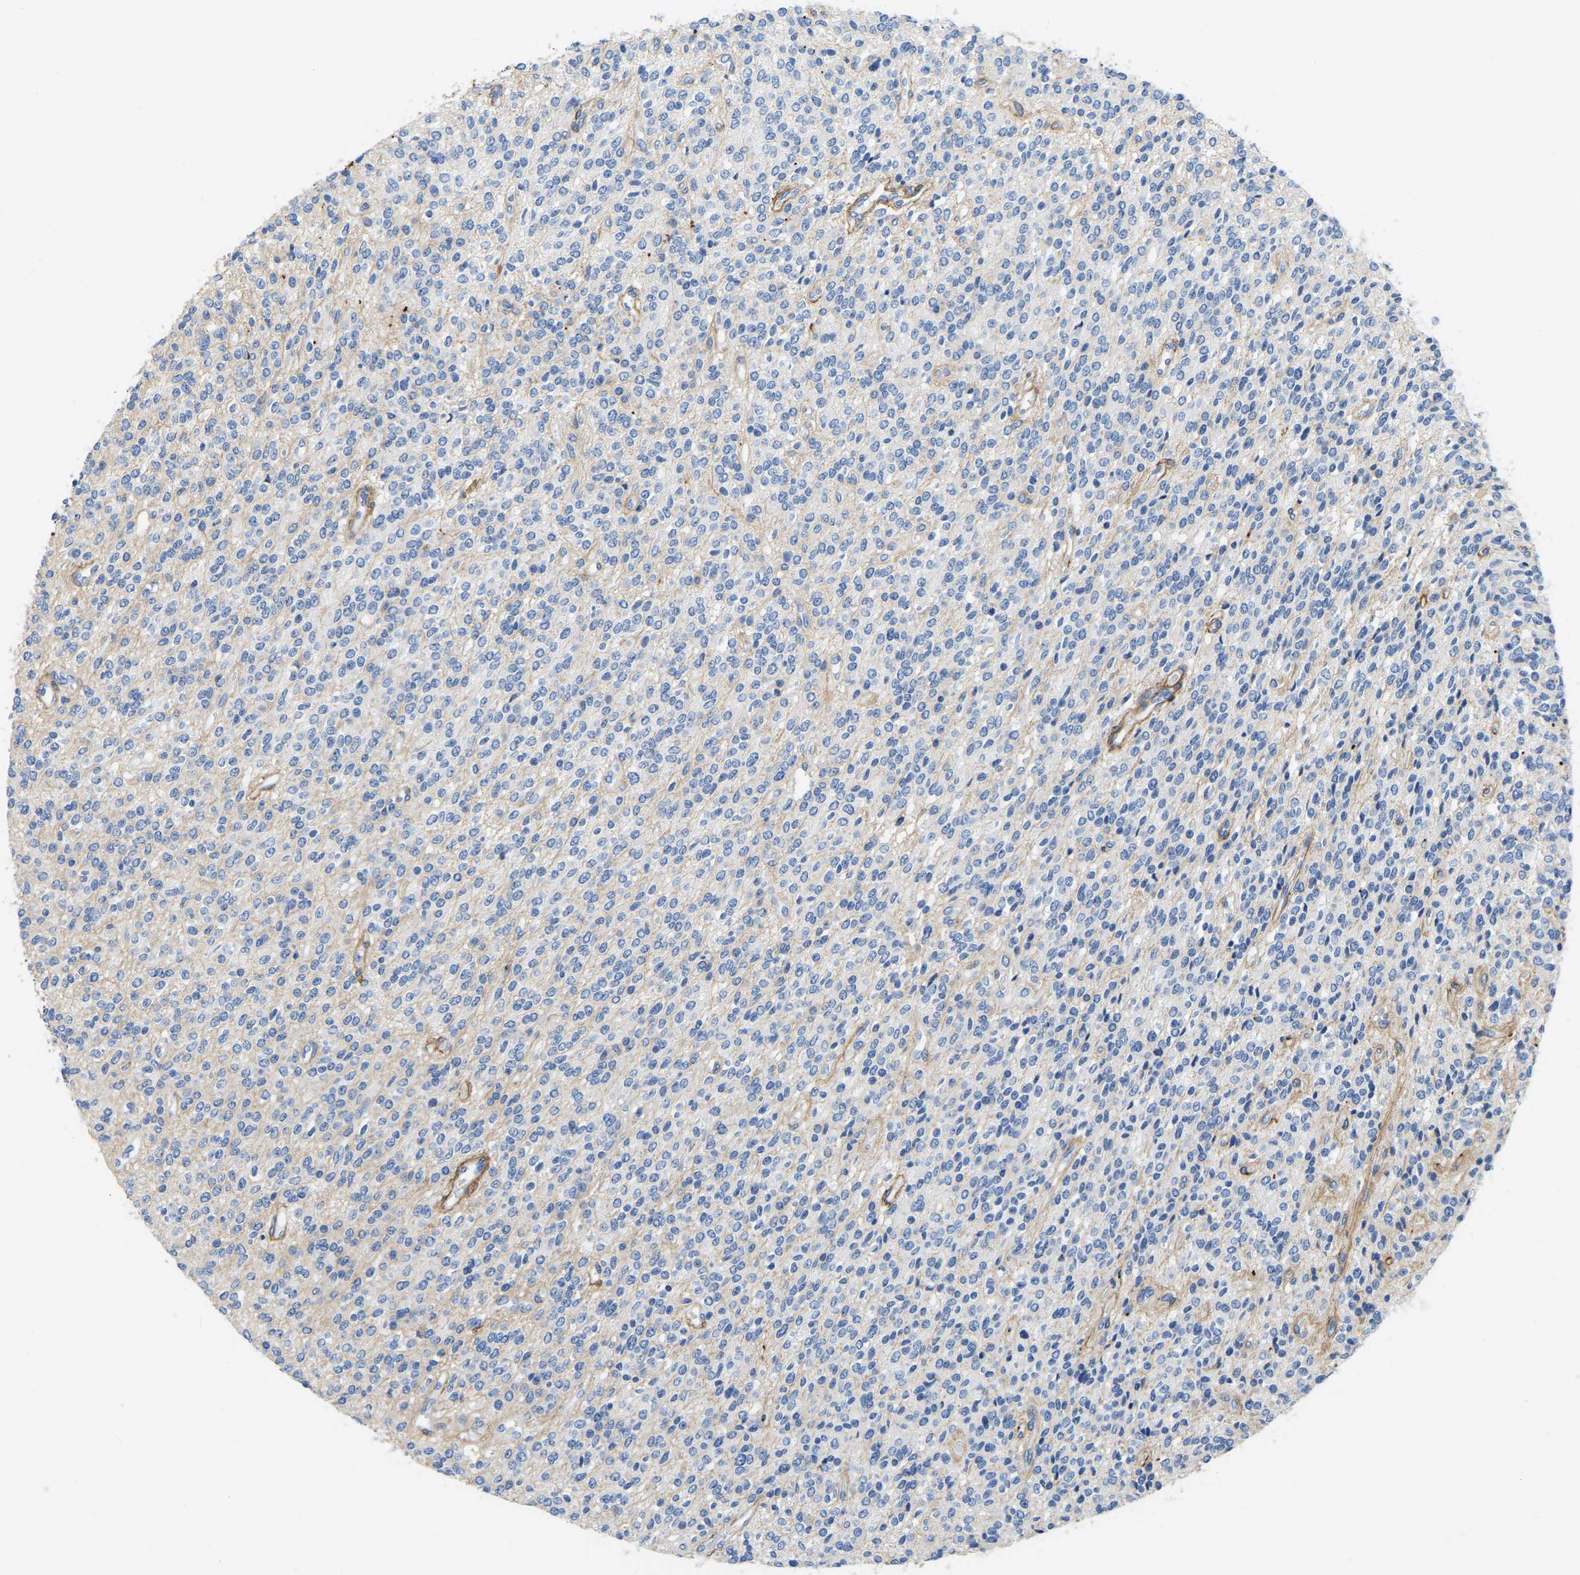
{"staining": {"intensity": "negative", "quantity": "none", "location": "none"}, "tissue": "glioma", "cell_type": "Tumor cells", "image_type": "cancer", "snomed": [{"axis": "morphology", "description": "Glioma, malignant, High grade"}, {"axis": "topography", "description": "Brain"}], "caption": "The IHC histopathology image has no significant staining in tumor cells of glioma tissue. (DAB (3,3'-diaminobenzidine) immunohistochemistry visualized using brightfield microscopy, high magnification).", "gene": "COL6A1", "patient": {"sex": "male", "age": 34}}